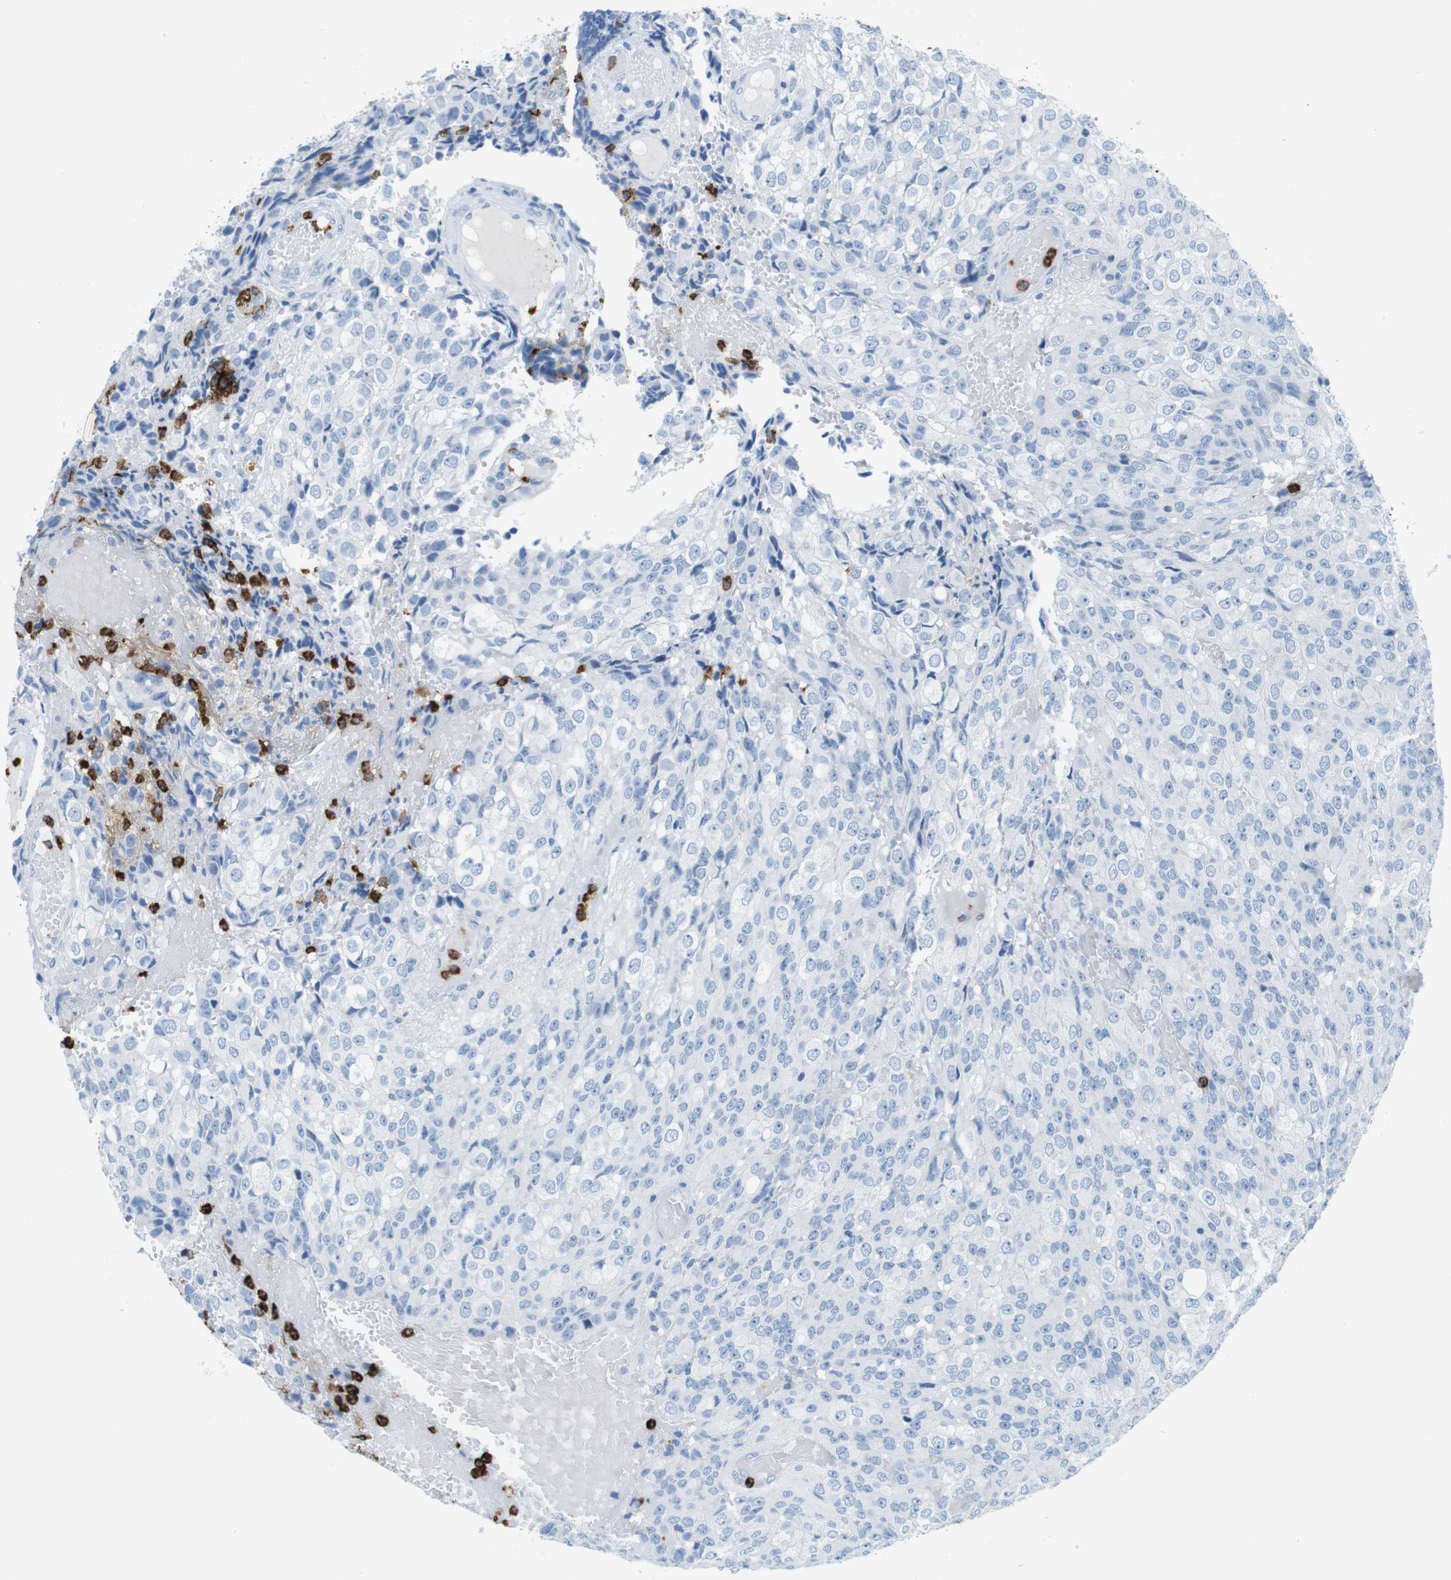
{"staining": {"intensity": "negative", "quantity": "none", "location": "none"}, "tissue": "glioma", "cell_type": "Tumor cells", "image_type": "cancer", "snomed": [{"axis": "morphology", "description": "Glioma, malignant, High grade"}, {"axis": "topography", "description": "Brain"}], "caption": "Malignant glioma (high-grade) was stained to show a protein in brown. There is no significant staining in tumor cells.", "gene": "MCEMP1", "patient": {"sex": "male", "age": 32}}